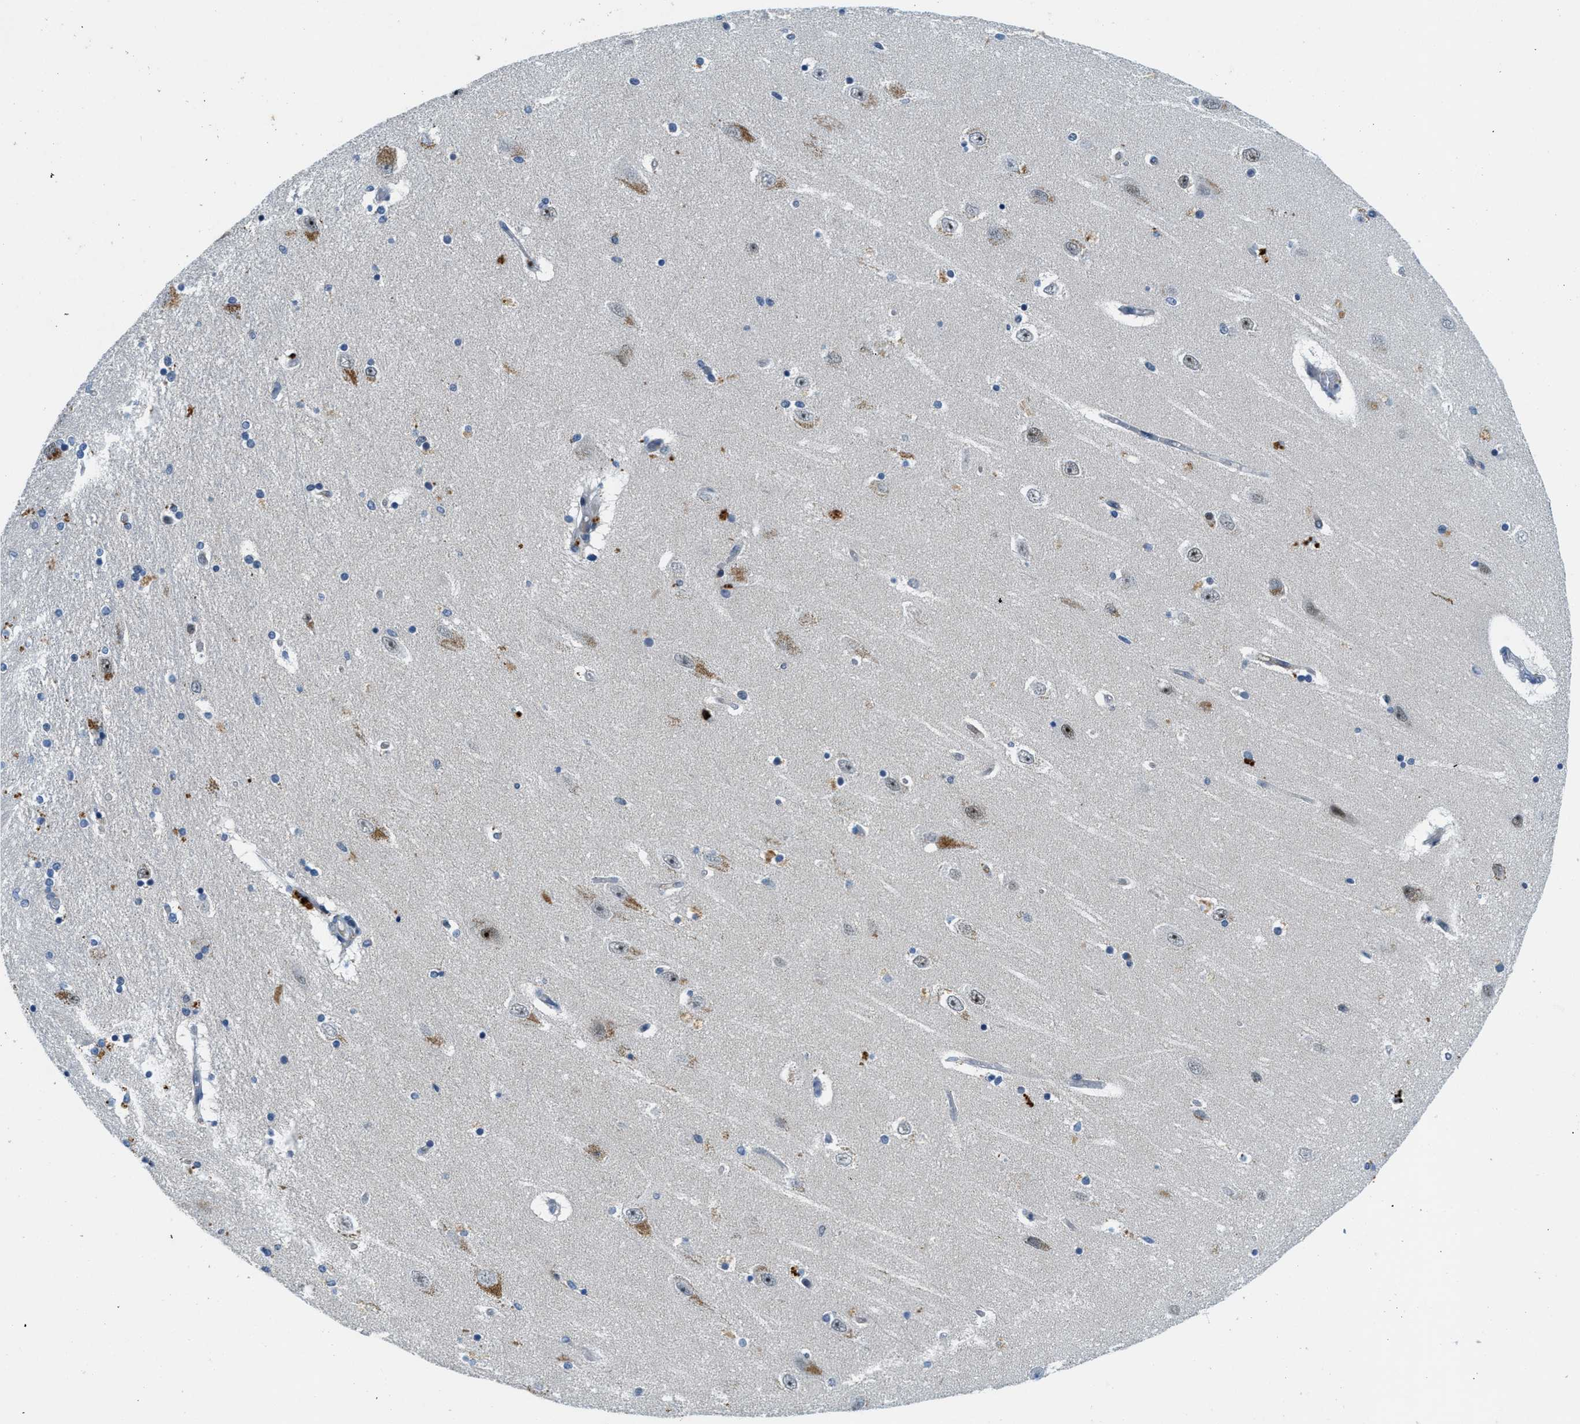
{"staining": {"intensity": "negative", "quantity": "none", "location": "none"}, "tissue": "hippocampus", "cell_type": "Glial cells", "image_type": "normal", "snomed": [{"axis": "morphology", "description": "Normal tissue, NOS"}, {"axis": "topography", "description": "Hippocampus"}], "caption": "The immunohistochemistry (IHC) photomicrograph has no significant expression in glial cells of hippocampus. Brightfield microscopy of immunohistochemistry (IHC) stained with DAB (3,3'-diaminobenzidine) (brown) and hematoxylin (blue), captured at high magnification.", "gene": "SLCO2A1", "patient": {"sex": "female", "age": 54}}